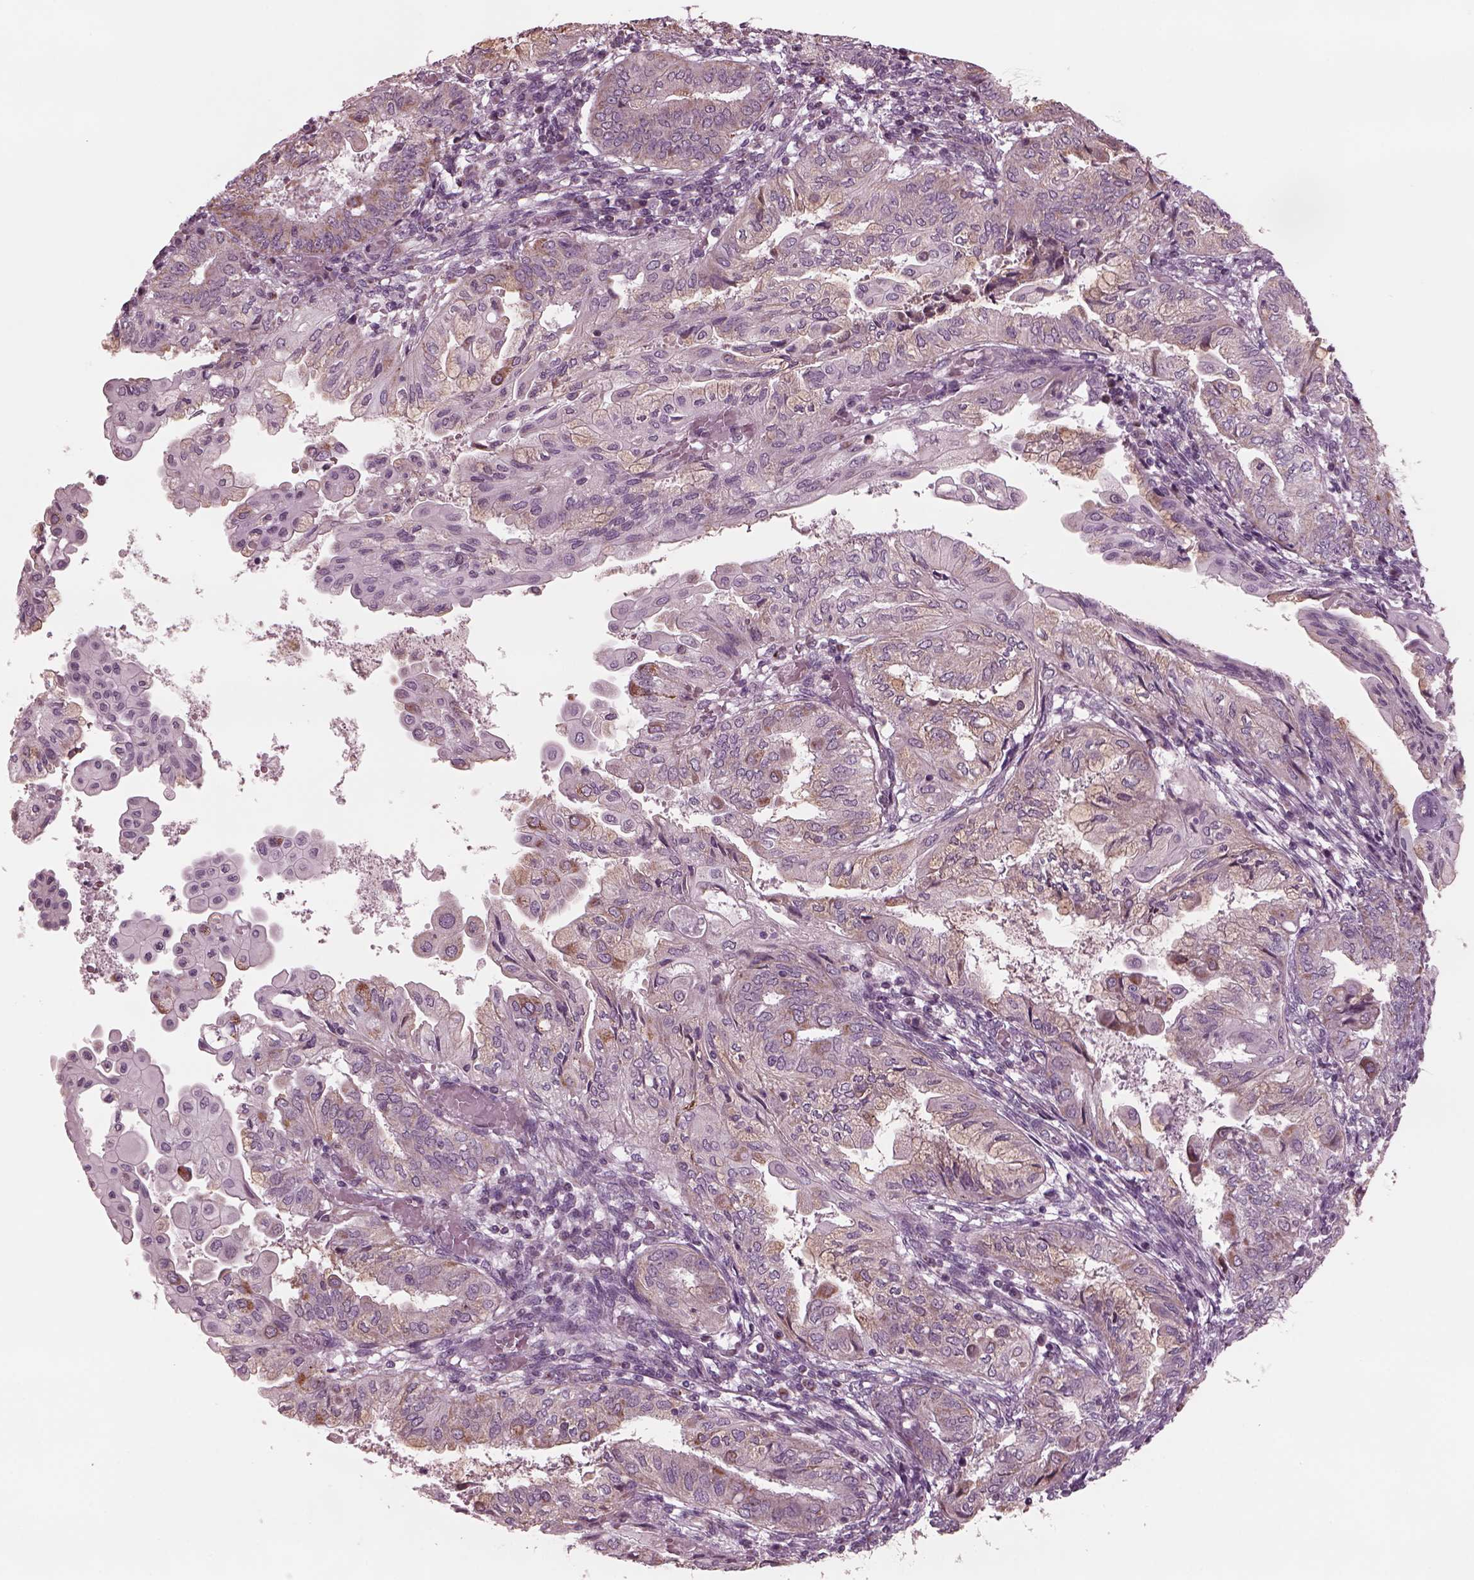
{"staining": {"intensity": "moderate", "quantity": "<25%", "location": "cytoplasmic/membranous"}, "tissue": "endometrial cancer", "cell_type": "Tumor cells", "image_type": "cancer", "snomed": [{"axis": "morphology", "description": "Adenocarcinoma, NOS"}, {"axis": "topography", "description": "Endometrium"}], "caption": "Adenocarcinoma (endometrial) stained for a protein (brown) demonstrates moderate cytoplasmic/membranous positive positivity in approximately <25% of tumor cells.", "gene": "CELSR3", "patient": {"sex": "female", "age": 68}}